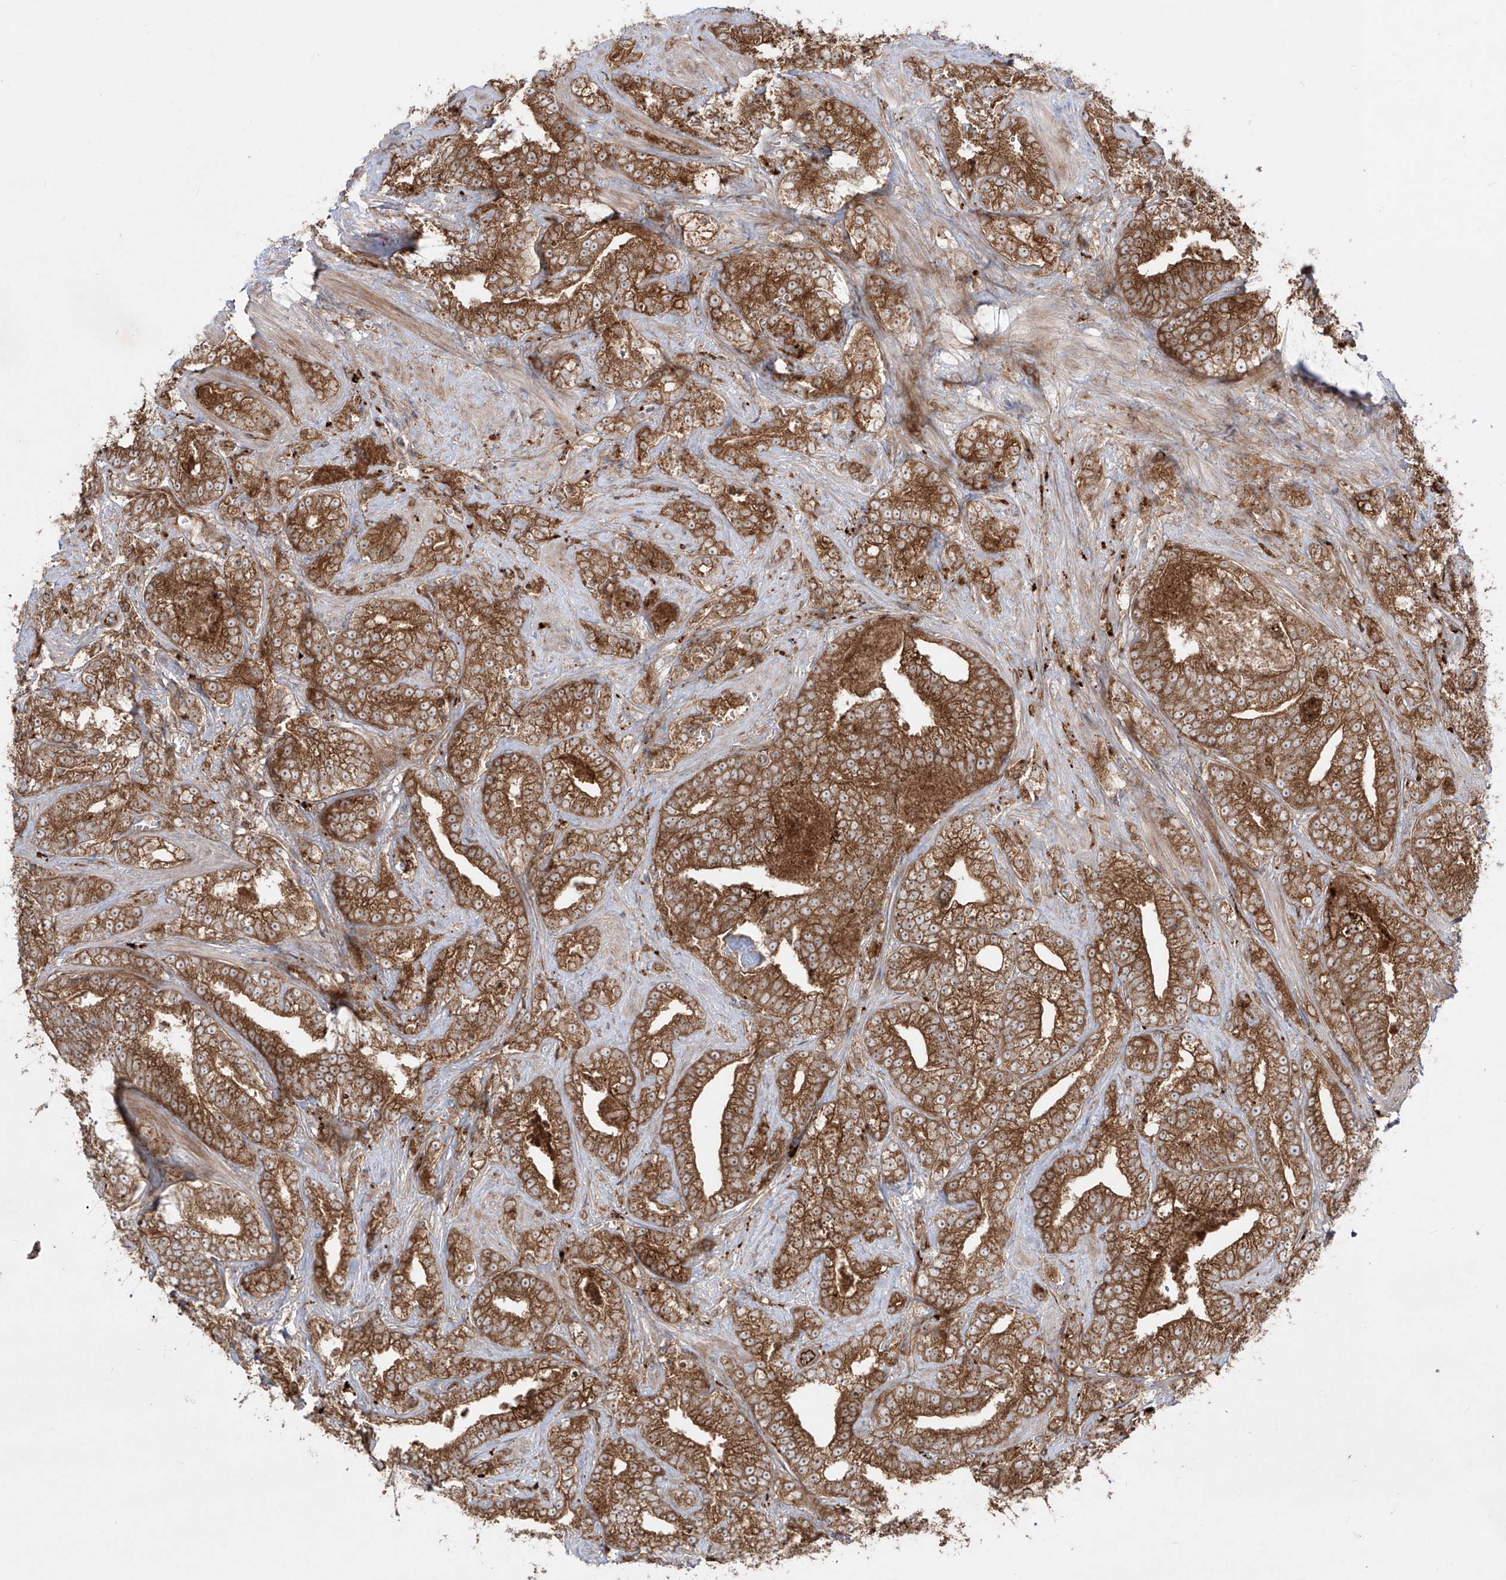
{"staining": {"intensity": "strong", "quantity": ">75%", "location": "cytoplasmic/membranous"}, "tissue": "prostate cancer", "cell_type": "Tumor cells", "image_type": "cancer", "snomed": [{"axis": "morphology", "description": "Adenocarcinoma, High grade"}, {"axis": "topography", "description": "Prostate and seminal vesicle, NOS"}], "caption": "A high-resolution photomicrograph shows immunohistochemistry staining of prostate cancer, which exhibits strong cytoplasmic/membranous staining in approximately >75% of tumor cells.", "gene": "YKT6", "patient": {"sex": "male", "age": 67}}